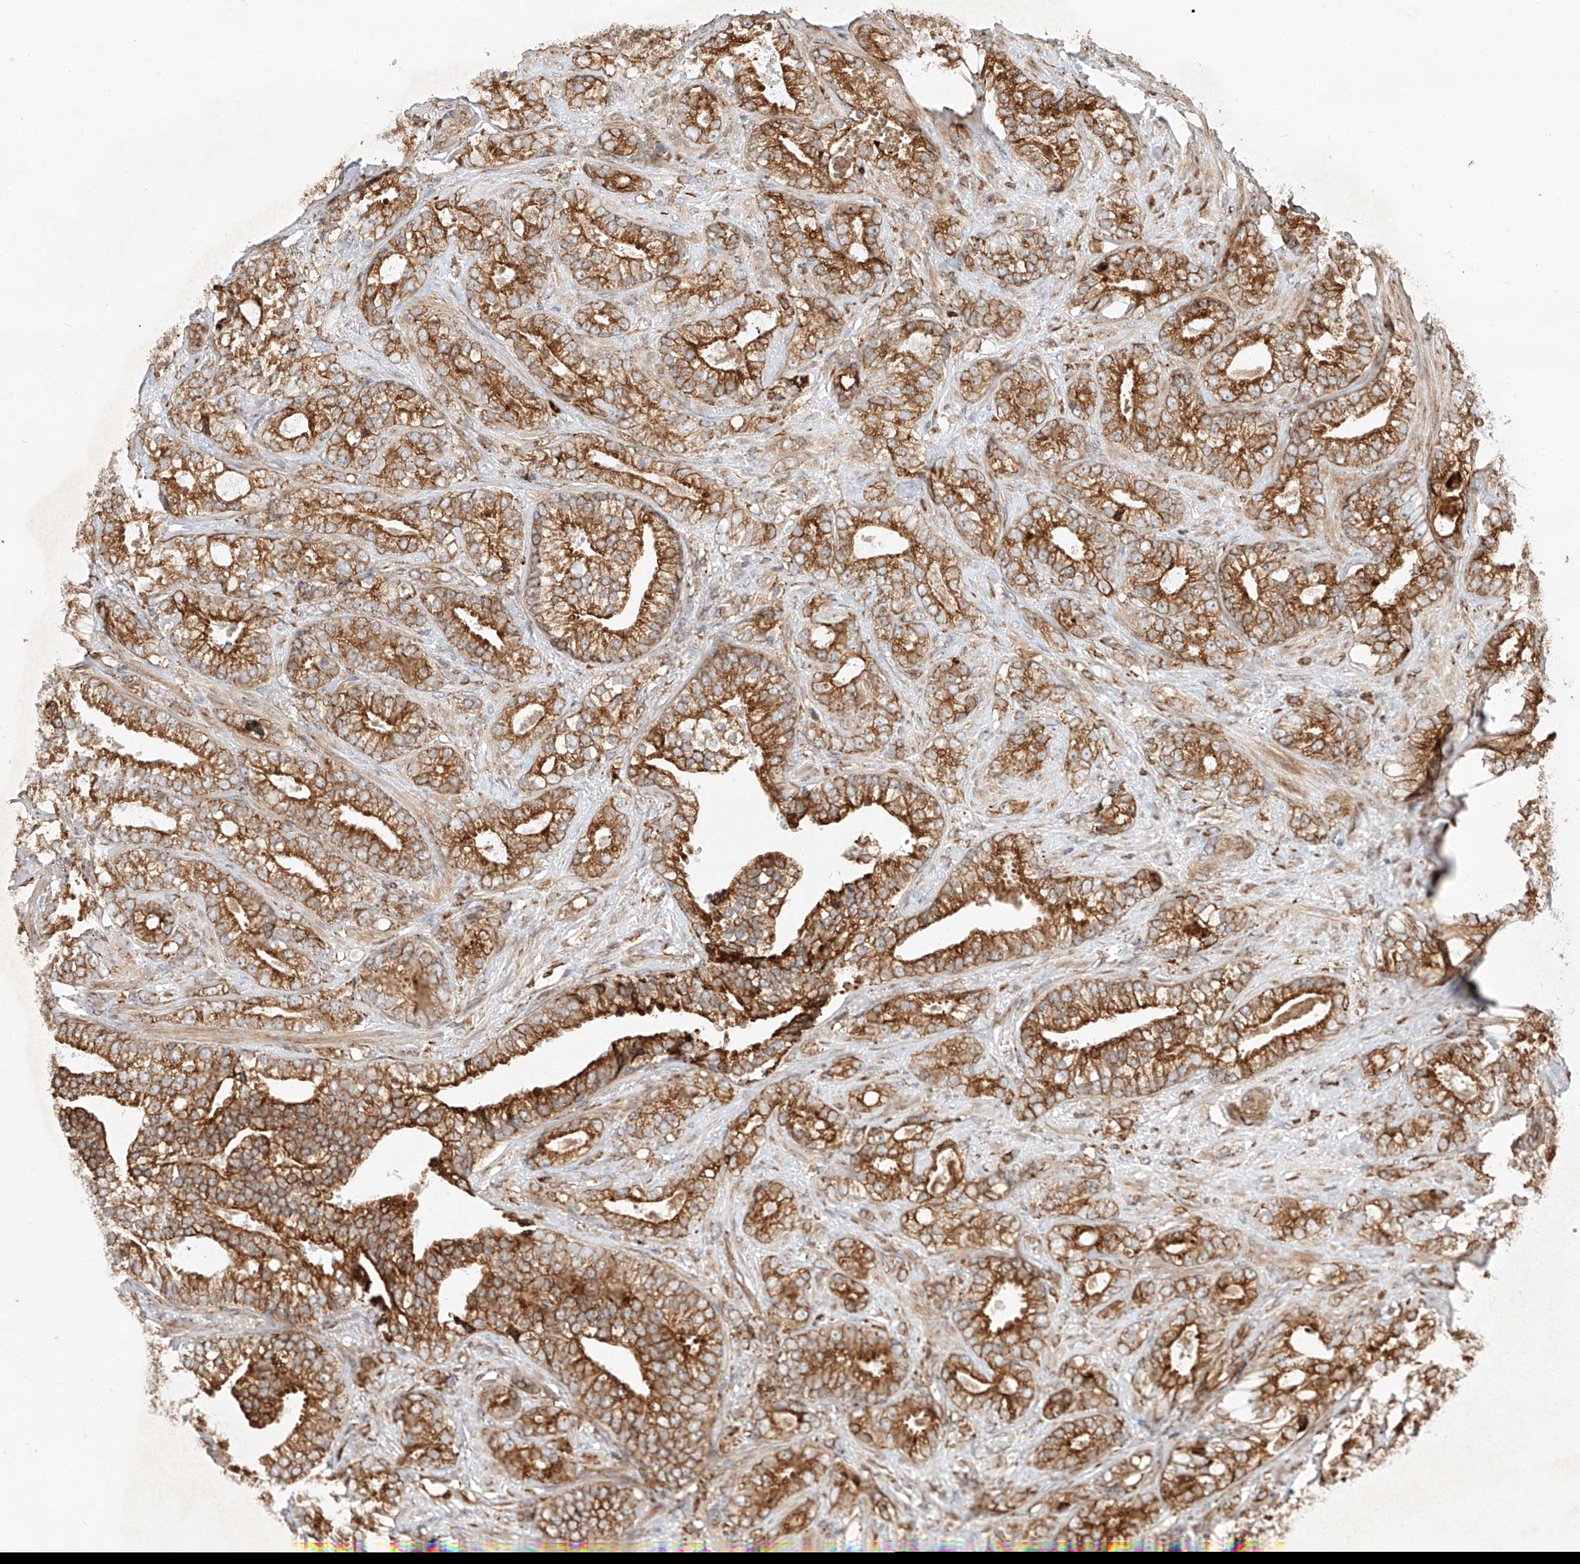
{"staining": {"intensity": "strong", "quantity": ">75%", "location": "cytoplasmic/membranous"}, "tissue": "prostate cancer", "cell_type": "Tumor cells", "image_type": "cancer", "snomed": [{"axis": "morphology", "description": "Adenocarcinoma, High grade"}, {"axis": "topography", "description": "Prostate and seminal vesicle, NOS"}], "caption": "Adenocarcinoma (high-grade) (prostate) stained with a brown dye reveals strong cytoplasmic/membranous positive expression in approximately >75% of tumor cells.", "gene": "ZNF84", "patient": {"sex": "male", "age": 67}}